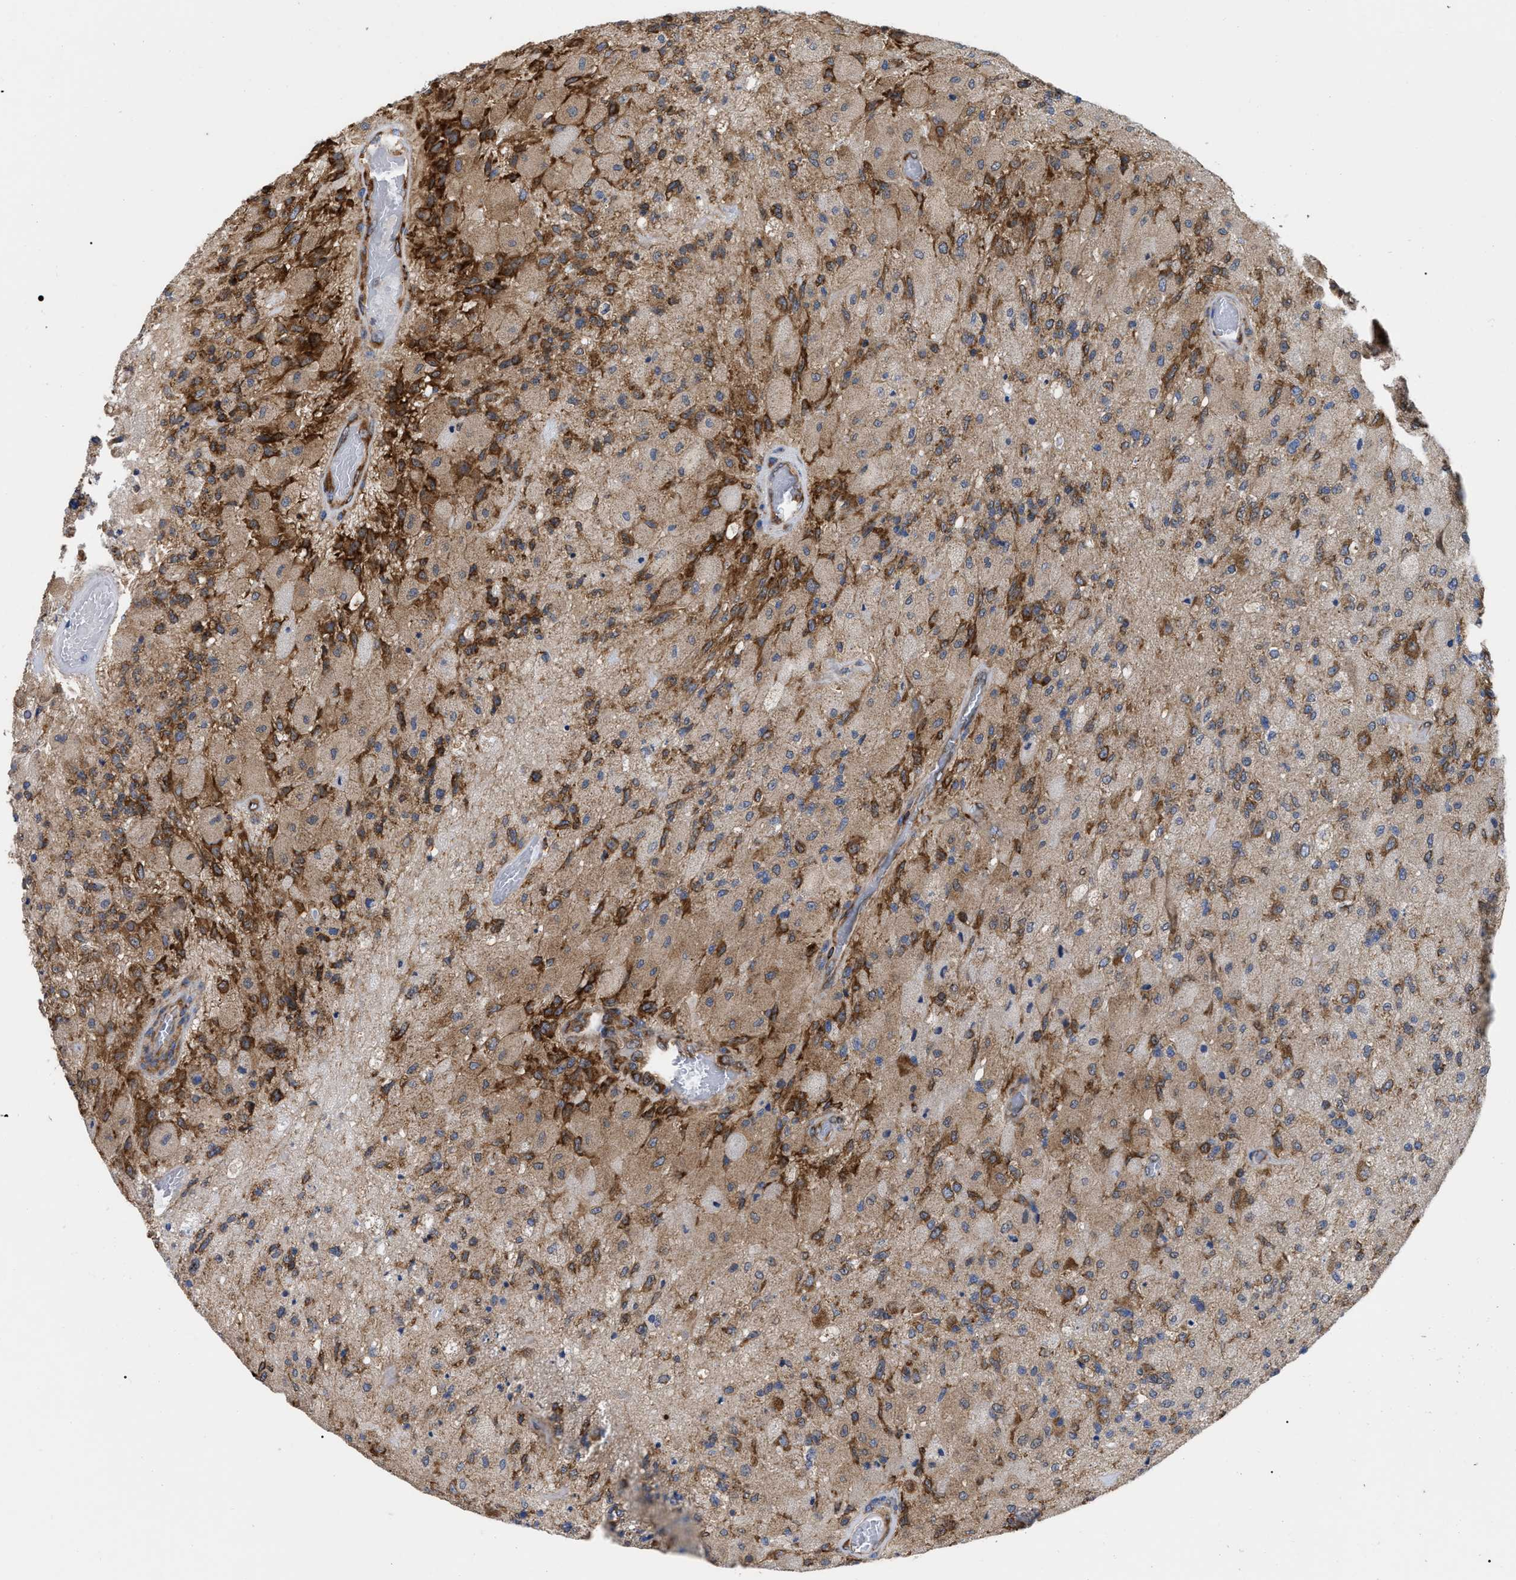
{"staining": {"intensity": "strong", "quantity": "25%-75%", "location": "cytoplasmic/membranous"}, "tissue": "glioma", "cell_type": "Tumor cells", "image_type": "cancer", "snomed": [{"axis": "morphology", "description": "Normal tissue, NOS"}, {"axis": "morphology", "description": "Glioma, malignant, High grade"}, {"axis": "topography", "description": "Cerebral cortex"}], "caption": "A photomicrograph of human glioma stained for a protein shows strong cytoplasmic/membranous brown staining in tumor cells.", "gene": "FAM120A", "patient": {"sex": "male", "age": 77}}